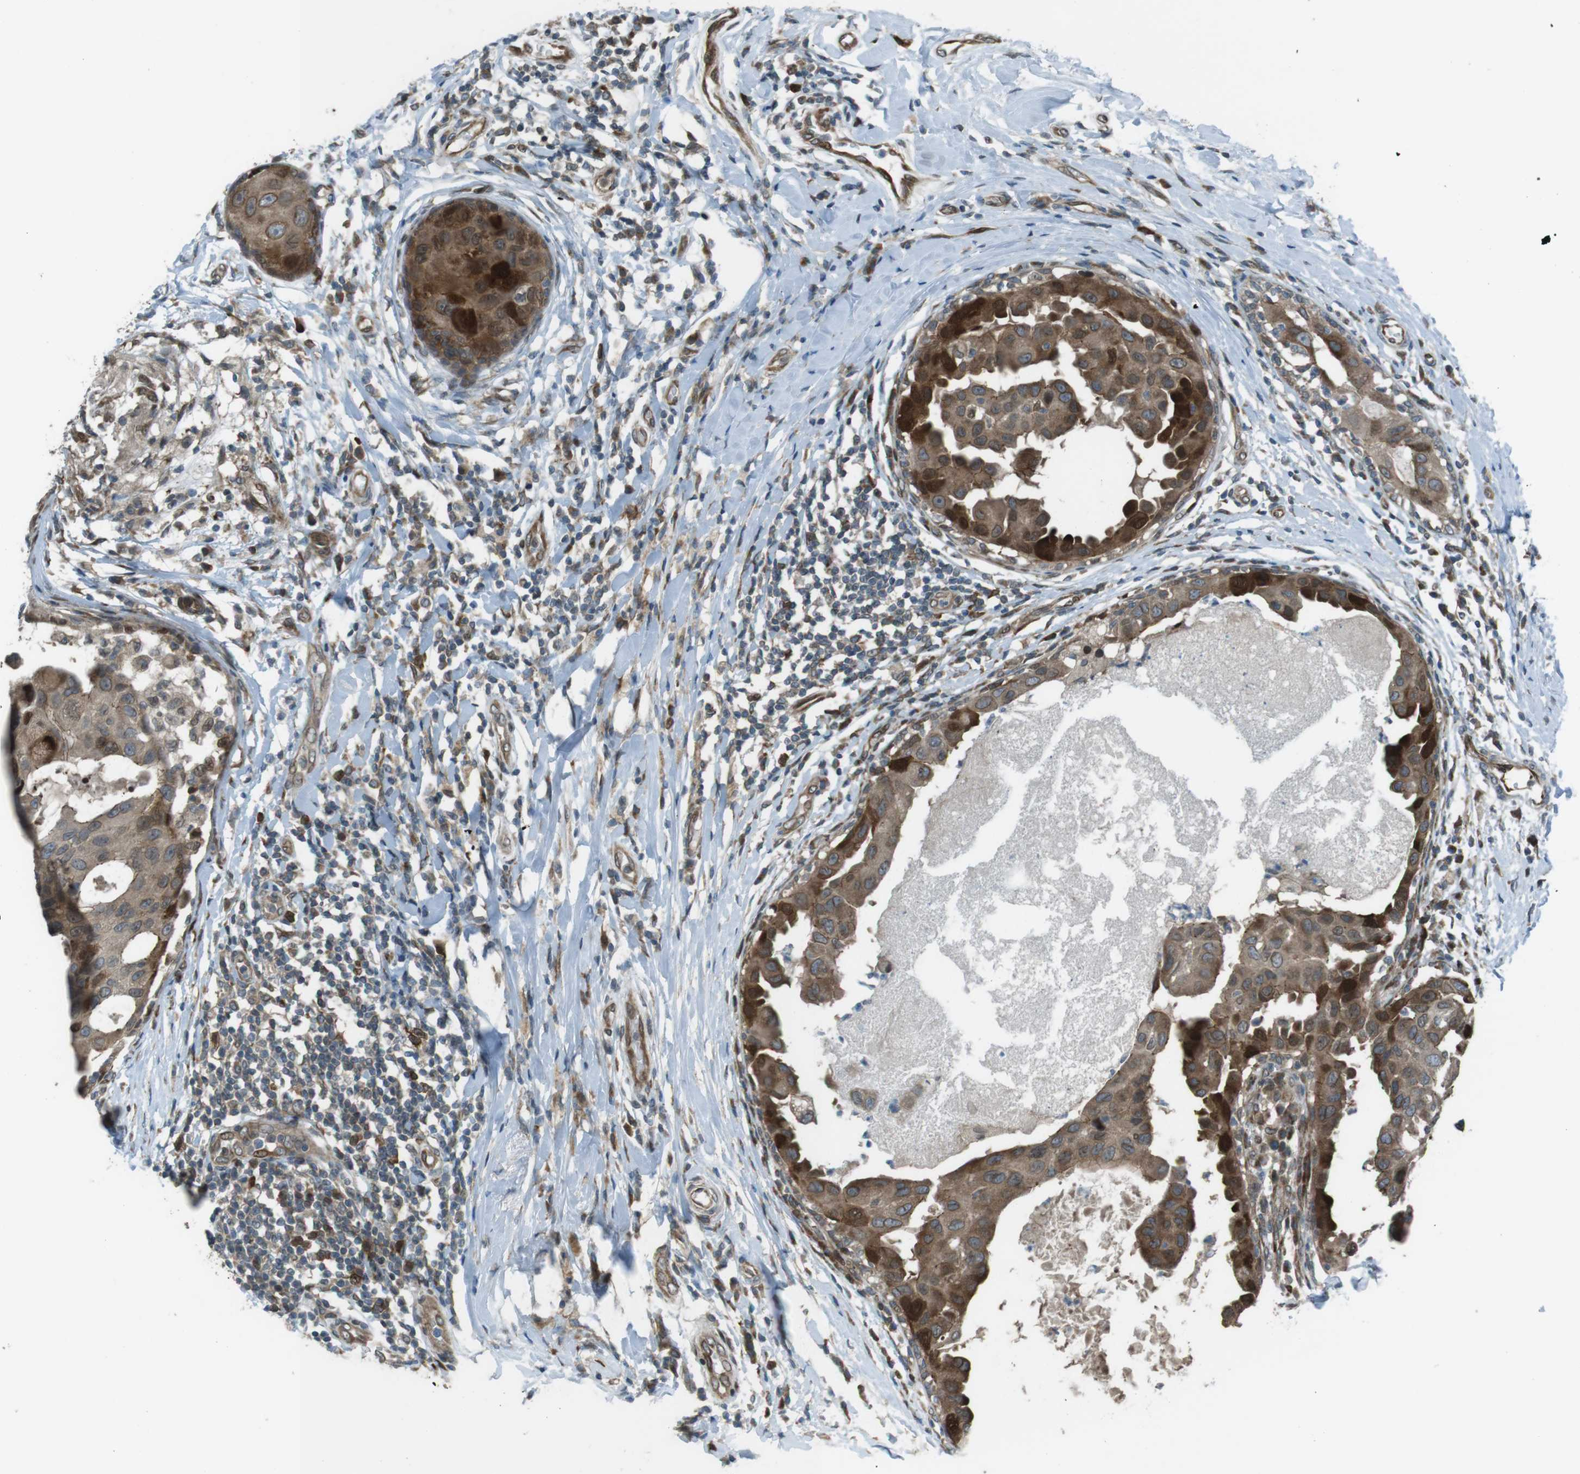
{"staining": {"intensity": "strong", "quantity": ">75%", "location": "cytoplasmic/membranous,nuclear"}, "tissue": "breast cancer", "cell_type": "Tumor cells", "image_type": "cancer", "snomed": [{"axis": "morphology", "description": "Duct carcinoma"}, {"axis": "topography", "description": "Breast"}], "caption": "DAB immunohistochemical staining of human infiltrating ductal carcinoma (breast) shows strong cytoplasmic/membranous and nuclear protein expression in about >75% of tumor cells.", "gene": "ZNF330", "patient": {"sex": "female", "age": 27}}